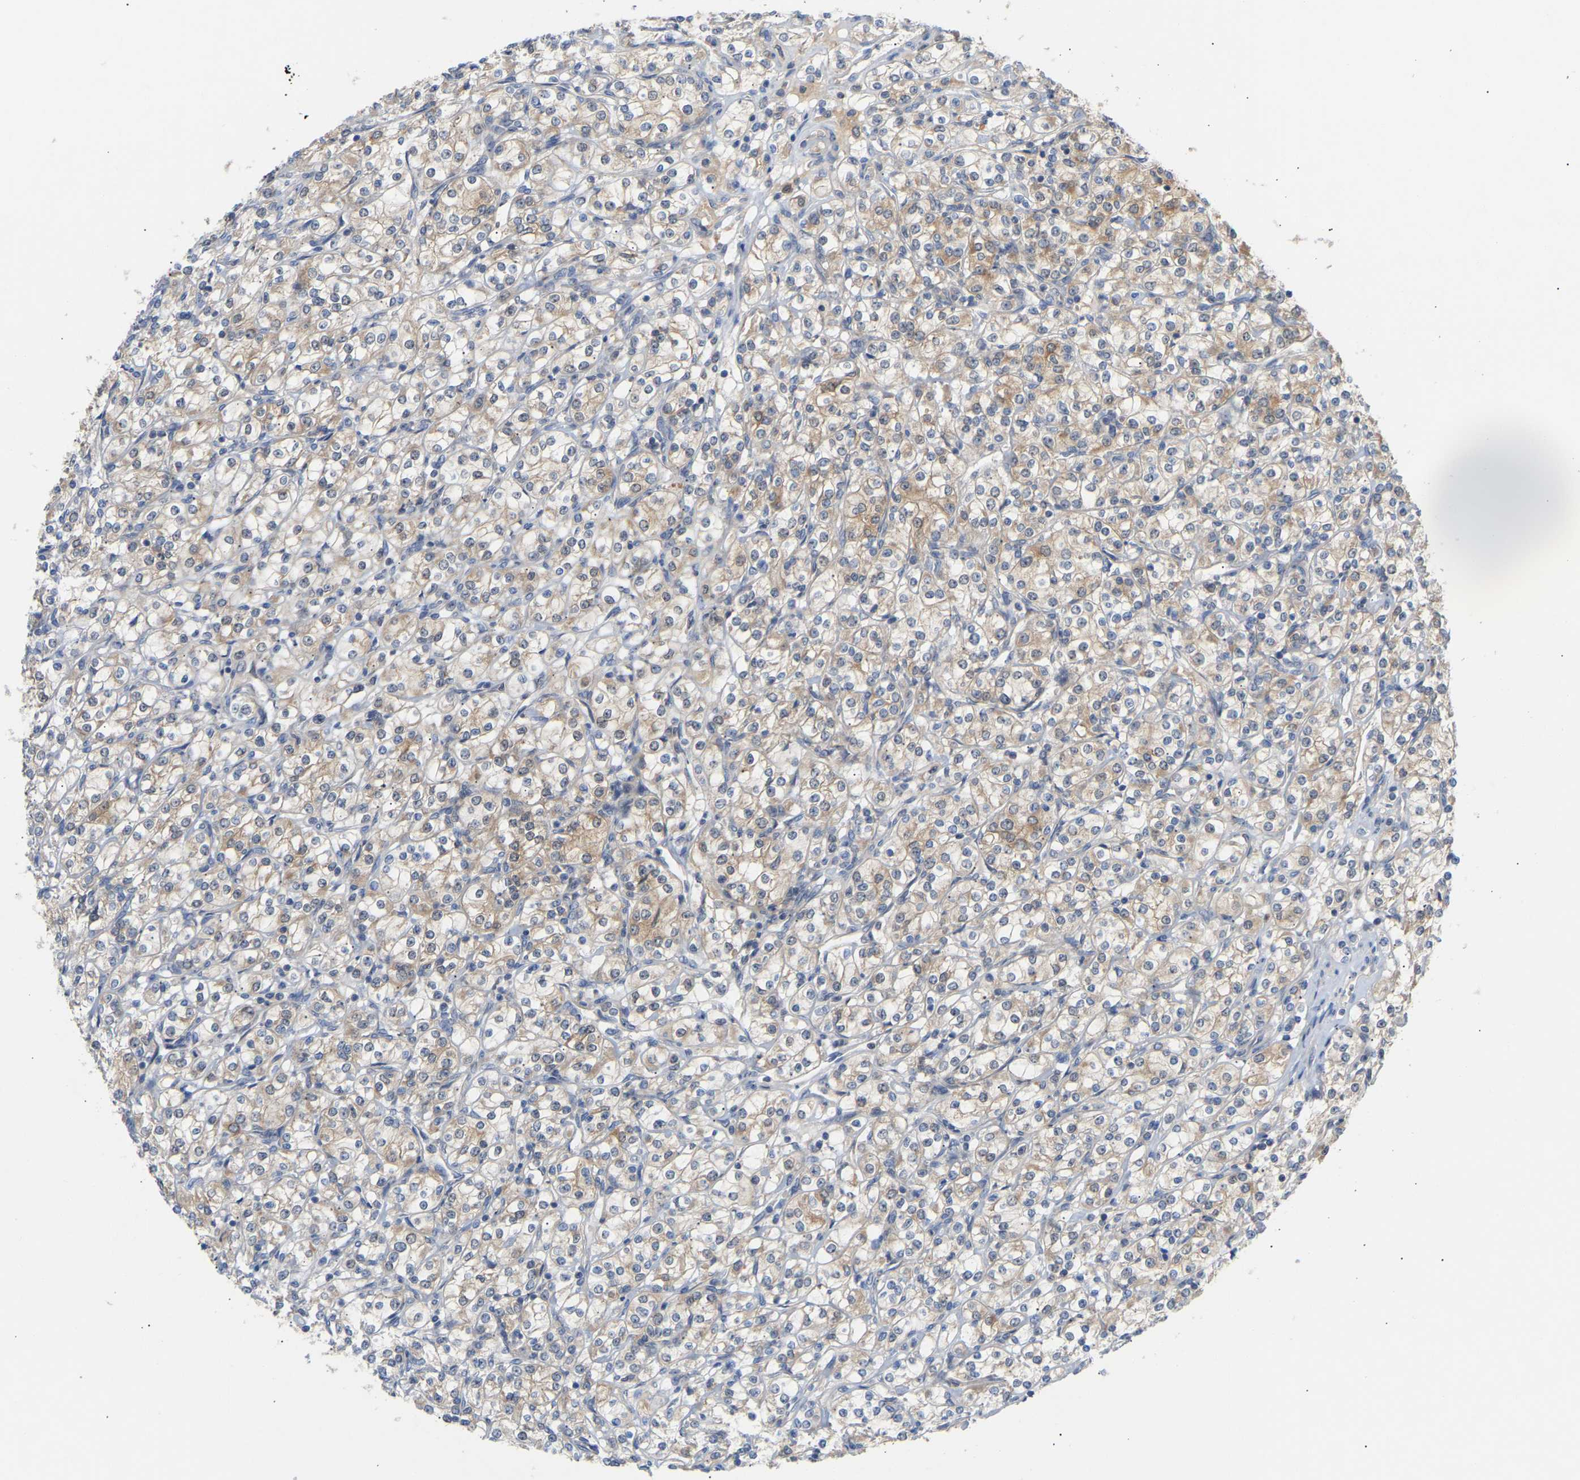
{"staining": {"intensity": "weak", "quantity": "25%-75%", "location": "cytoplasmic/membranous"}, "tissue": "renal cancer", "cell_type": "Tumor cells", "image_type": "cancer", "snomed": [{"axis": "morphology", "description": "Adenocarcinoma, NOS"}, {"axis": "topography", "description": "Kidney"}], "caption": "IHC (DAB (3,3'-diaminobenzidine)) staining of human renal cancer (adenocarcinoma) shows weak cytoplasmic/membranous protein positivity in approximately 25%-75% of tumor cells.", "gene": "TPMT", "patient": {"sex": "male", "age": 77}}